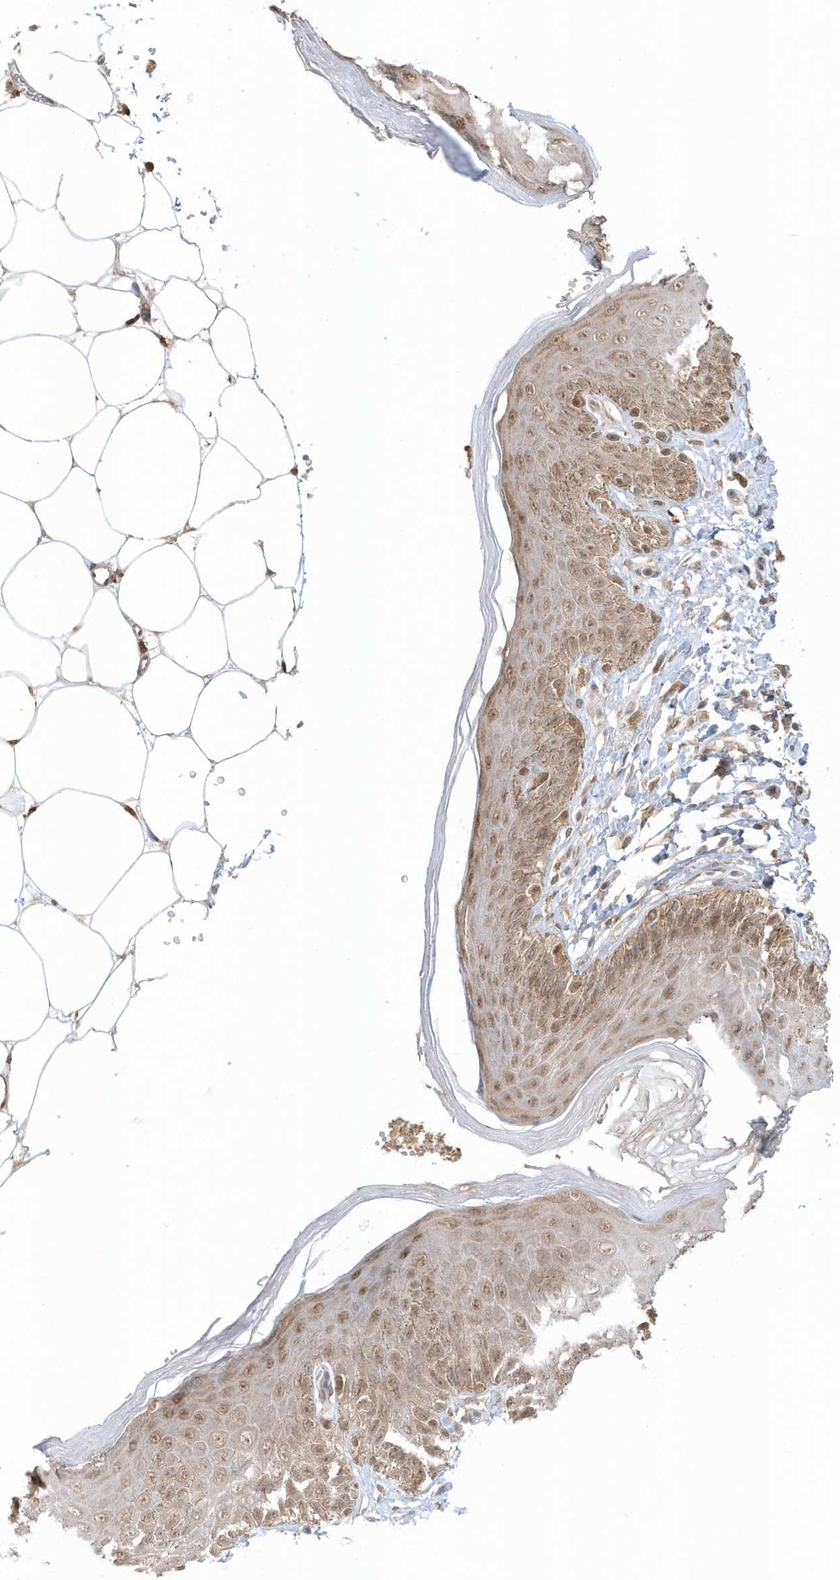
{"staining": {"intensity": "moderate", "quantity": ">75%", "location": "nuclear"}, "tissue": "skin", "cell_type": "Epidermal cells", "image_type": "normal", "snomed": [{"axis": "morphology", "description": "Normal tissue, NOS"}, {"axis": "topography", "description": "Anal"}], "caption": "Epidermal cells display medium levels of moderate nuclear staining in about >75% of cells in unremarkable skin. The staining is performed using DAB (3,3'-diaminobenzidine) brown chromogen to label protein expression. The nuclei are counter-stained blue using hematoxylin.", "gene": "PSMD6", "patient": {"sex": "male", "age": 44}}